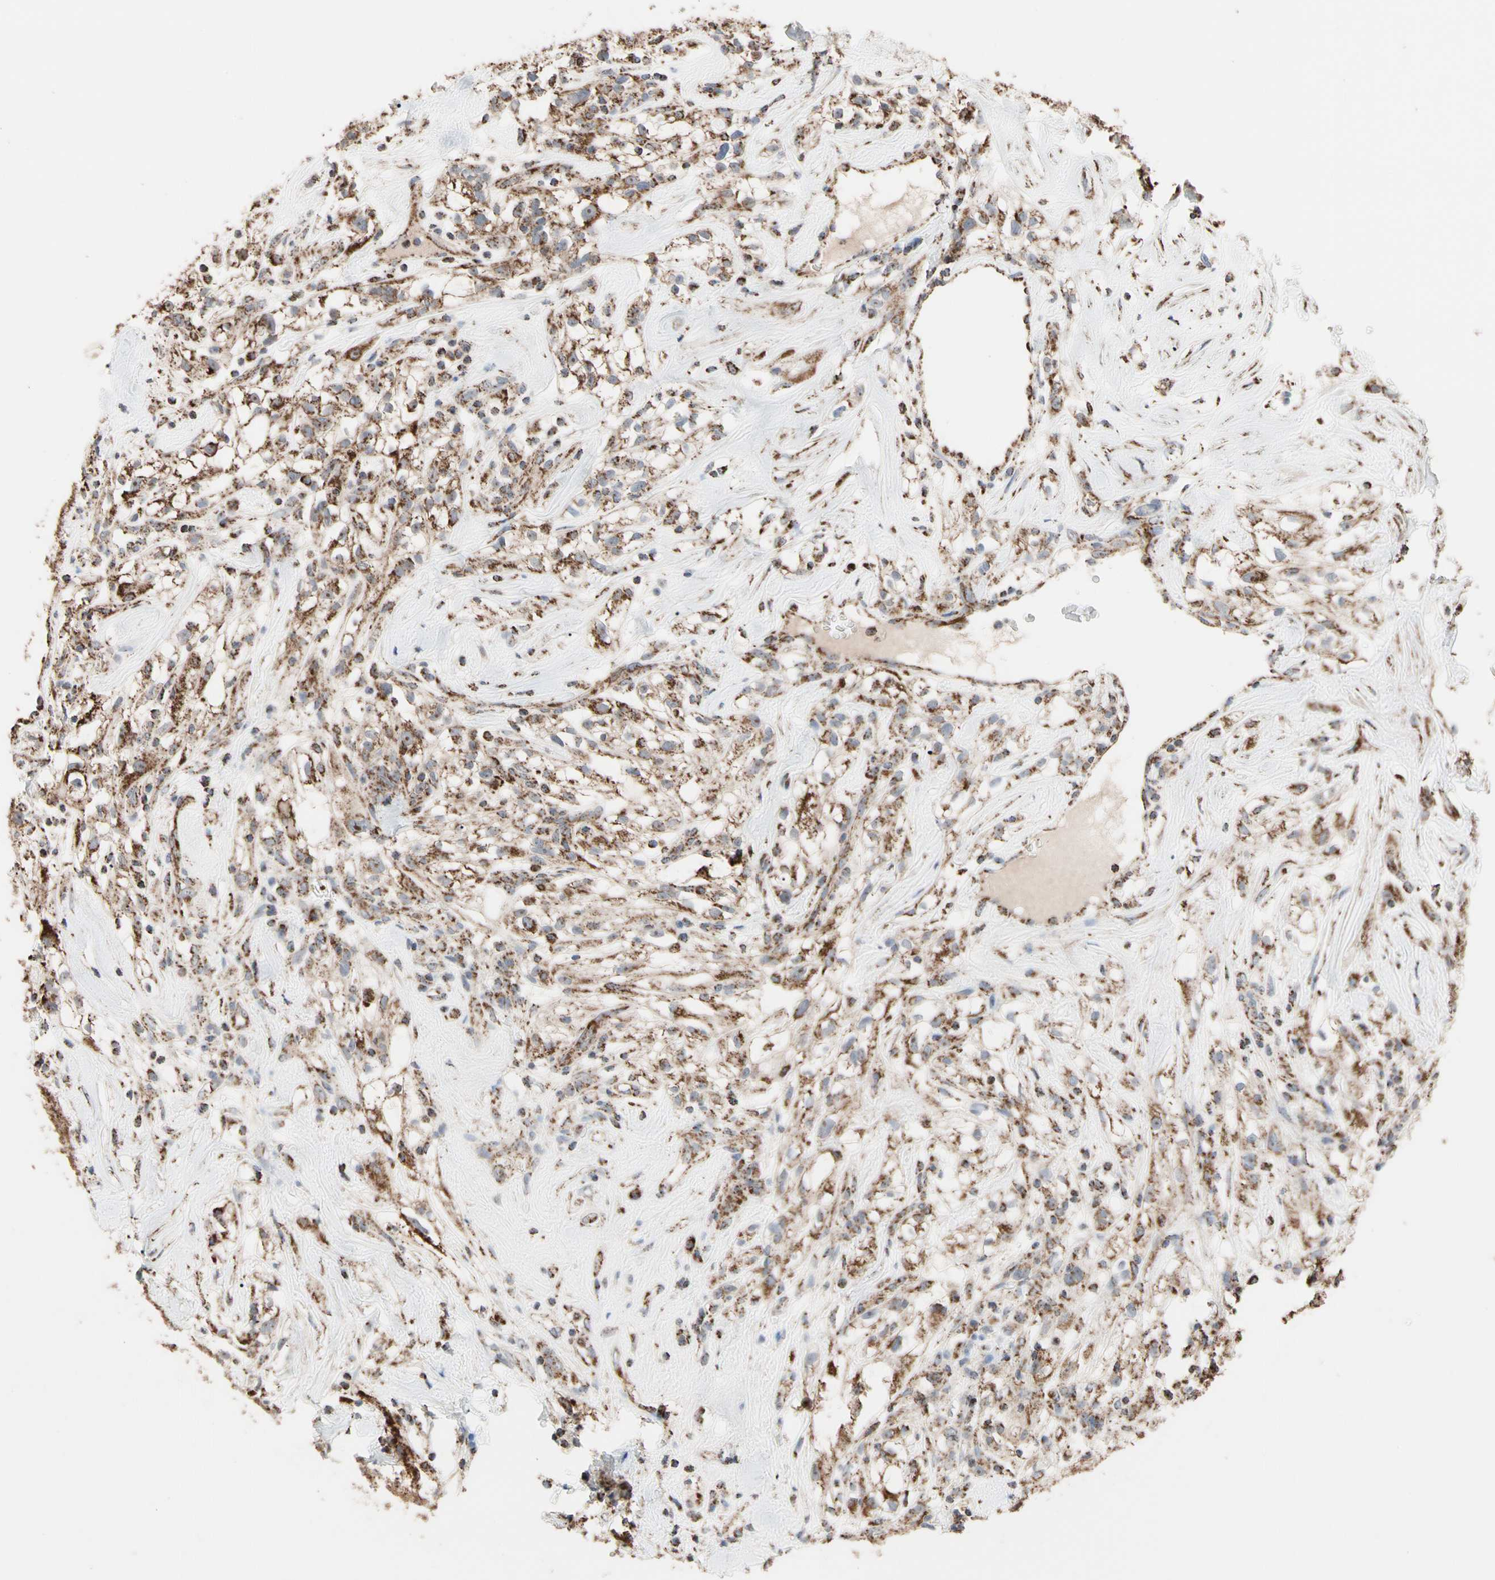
{"staining": {"intensity": "strong", "quantity": ">75%", "location": "cytoplasmic/membranous"}, "tissue": "renal cancer", "cell_type": "Tumor cells", "image_type": "cancer", "snomed": [{"axis": "morphology", "description": "Adenocarcinoma, NOS"}, {"axis": "topography", "description": "Kidney"}], "caption": "Human renal cancer stained with a protein marker displays strong staining in tumor cells.", "gene": "FAM110B", "patient": {"sex": "female", "age": 60}}